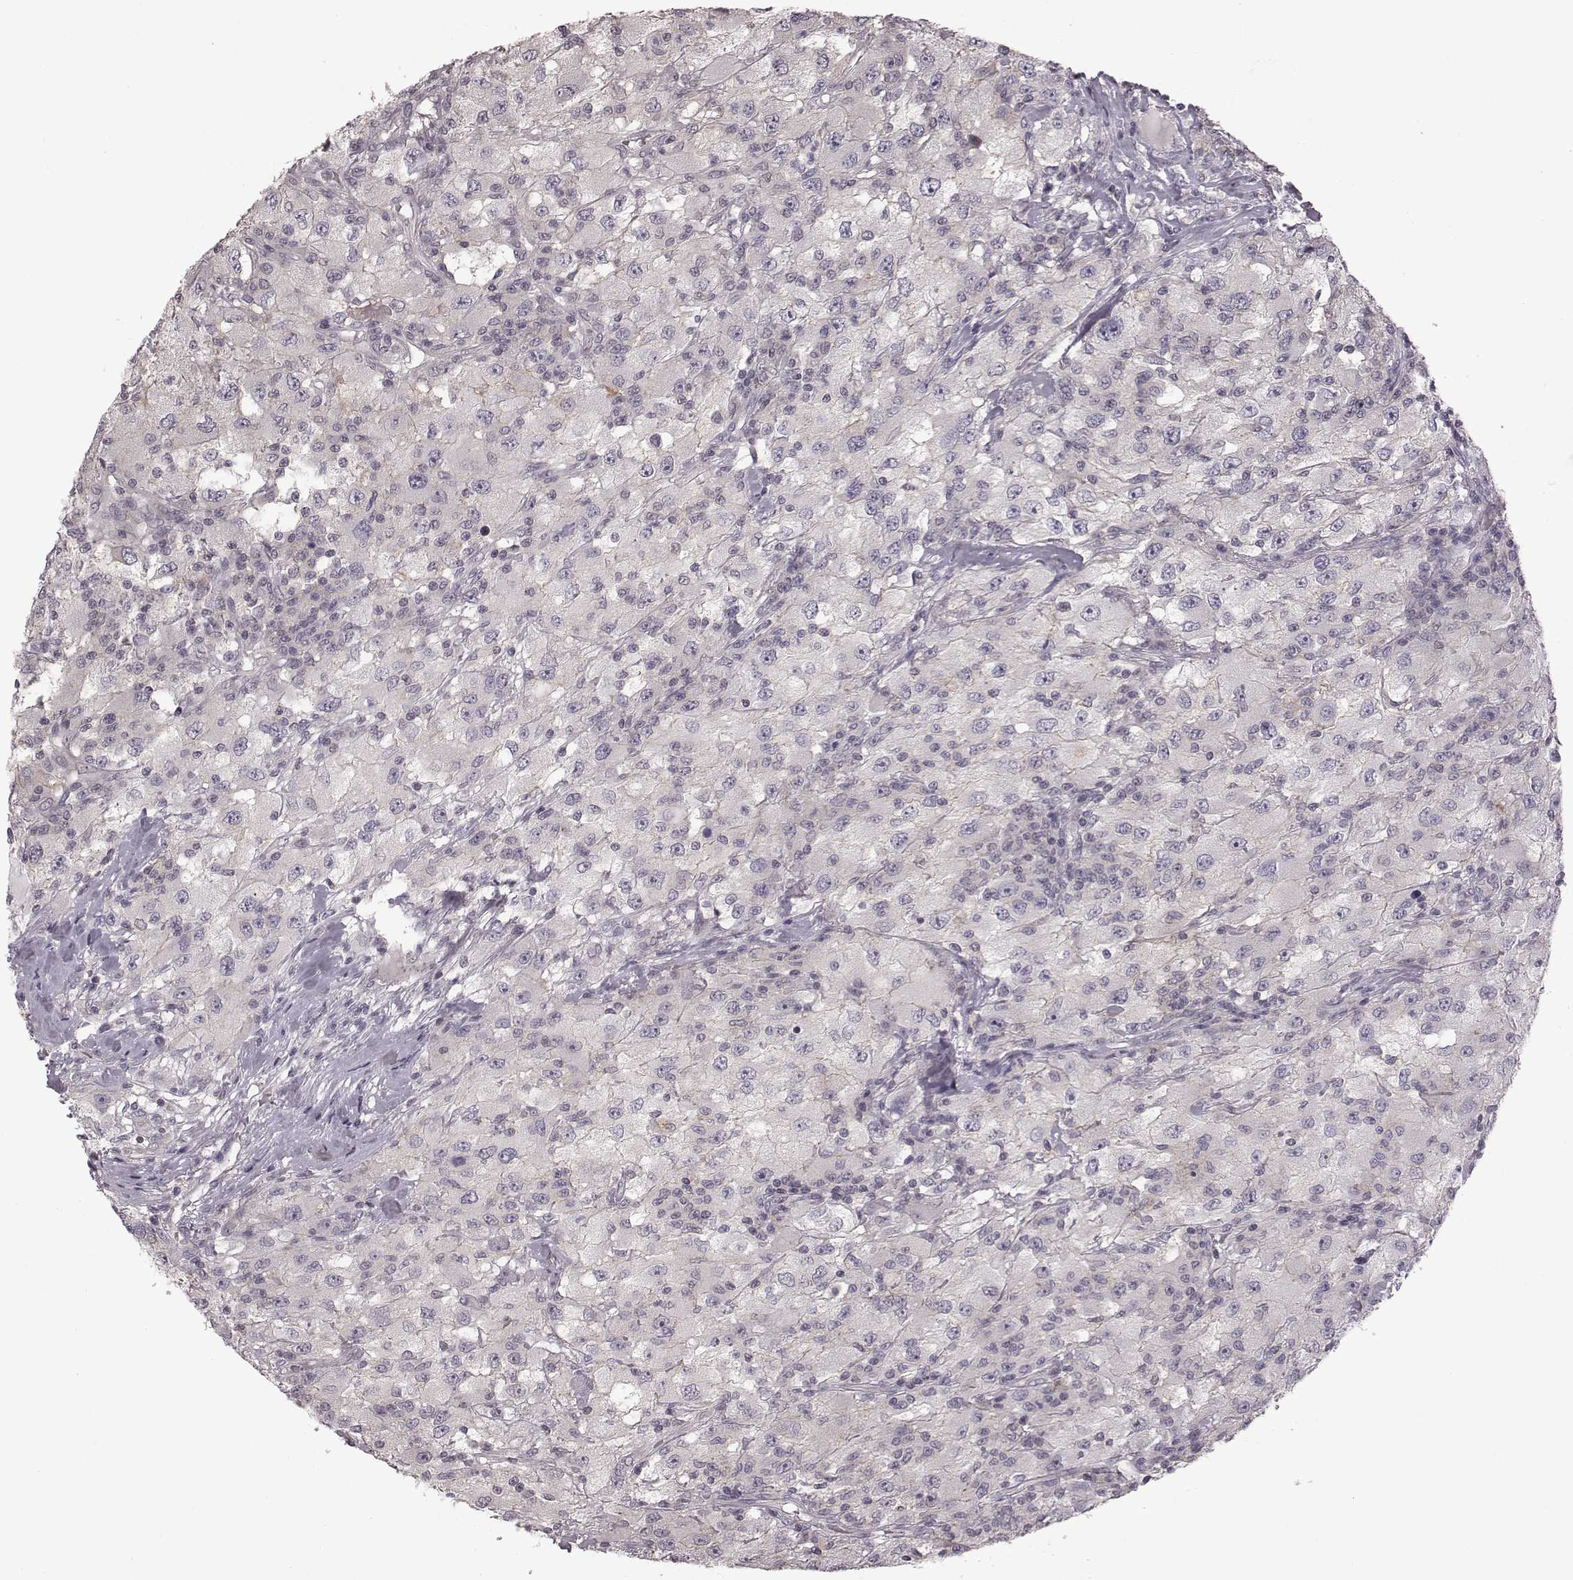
{"staining": {"intensity": "negative", "quantity": "none", "location": "none"}, "tissue": "renal cancer", "cell_type": "Tumor cells", "image_type": "cancer", "snomed": [{"axis": "morphology", "description": "Adenocarcinoma, NOS"}, {"axis": "topography", "description": "Kidney"}], "caption": "The image exhibits no staining of tumor cells in renal adenocarcinoma. (DAB IHC, high magnification).", "gene": "BICDL1", "patient": {"sex": "female", "age": 67}}